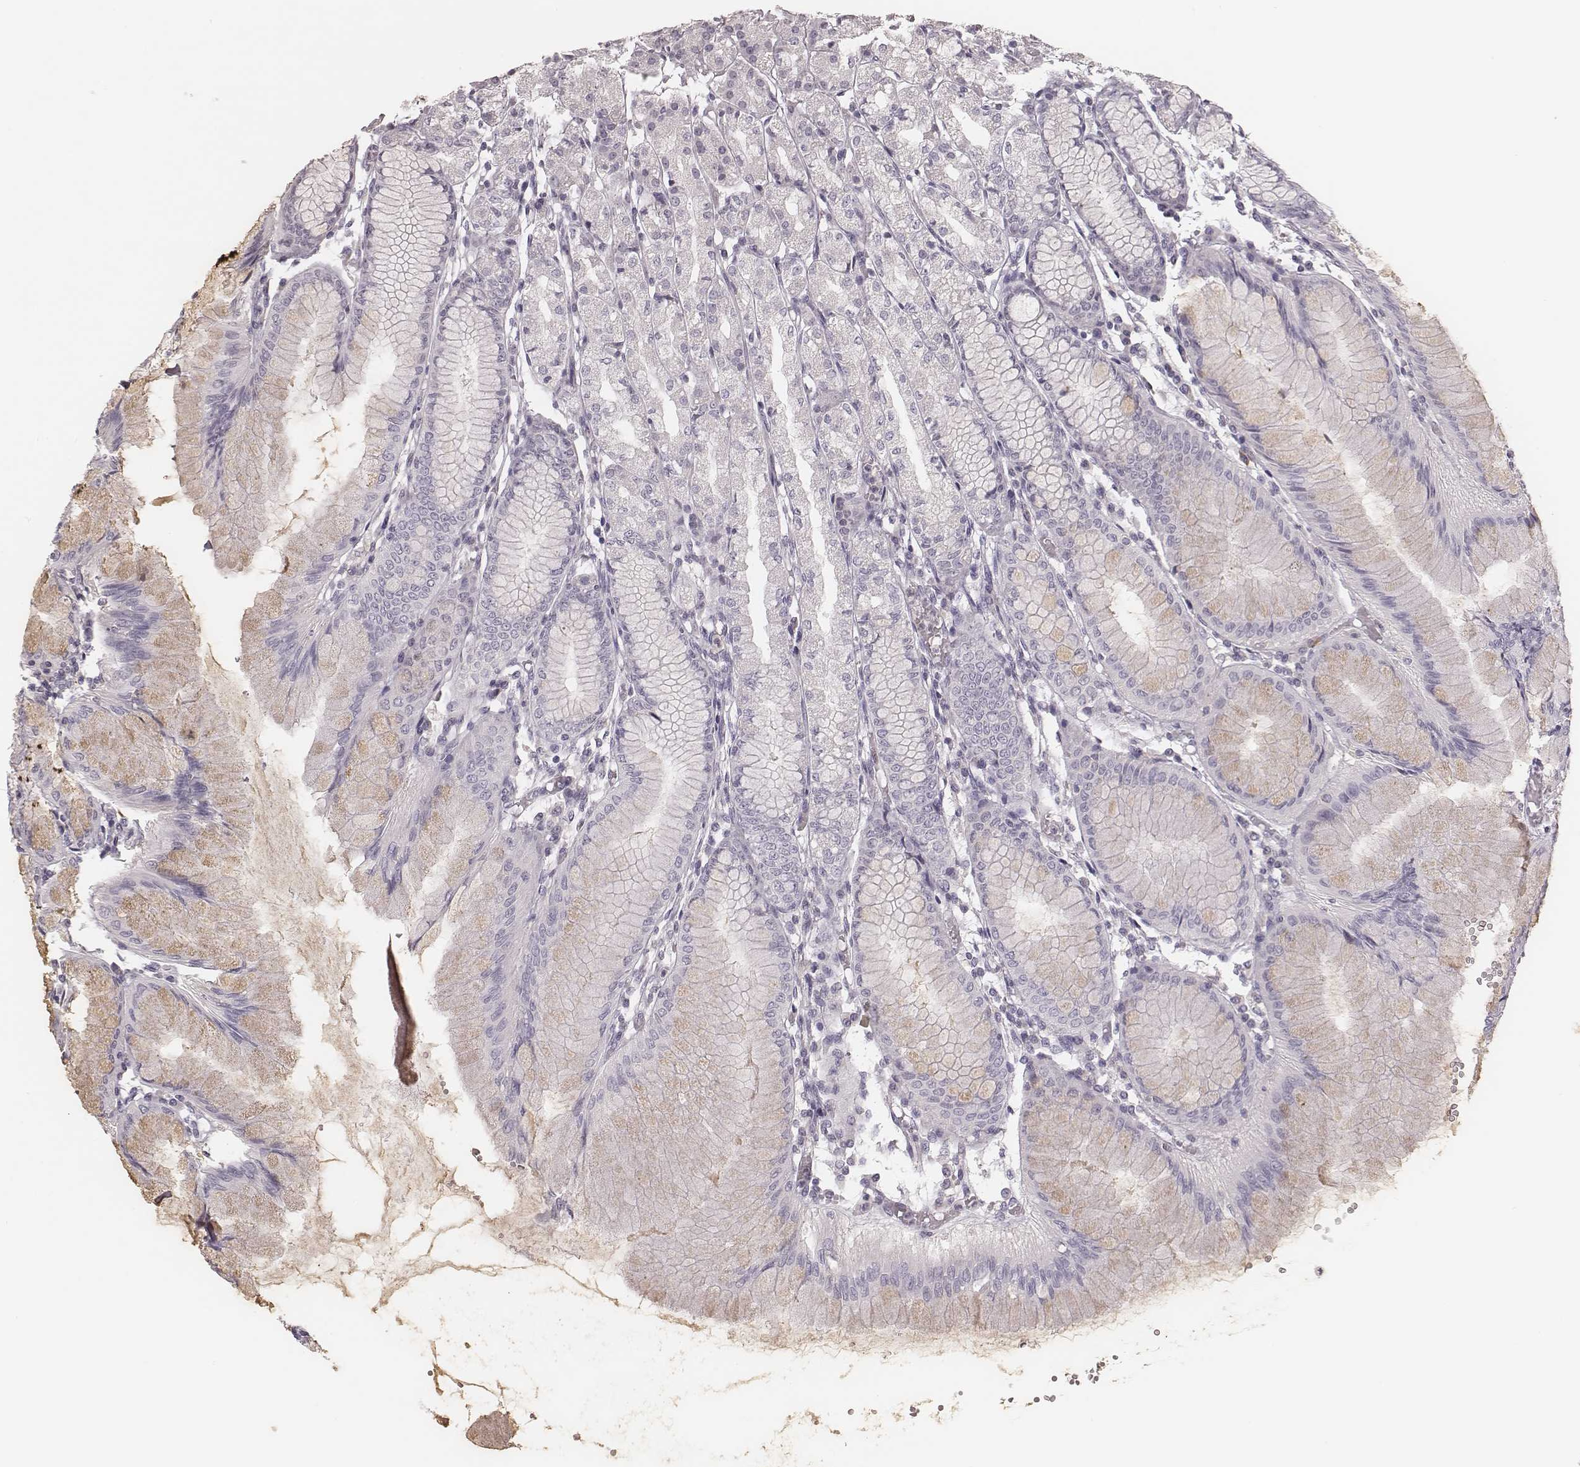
{"staining": {"intensity": "negative", "quantity": "none", "location": "none"}, "tissue": "stomach", "cell_type": "Glandular cells", "image_type": "normal", "snomed": [{"axis": "morphology", "description": "Normal tissue, NOS"}, {"axis": "topography", "description": "Stomach"}], "caption": "Glandular cells are negative for brown protein staining in unremarkable stomach.", "gene": "MSX1", "patient": {"sex": "female", "age": 57}}